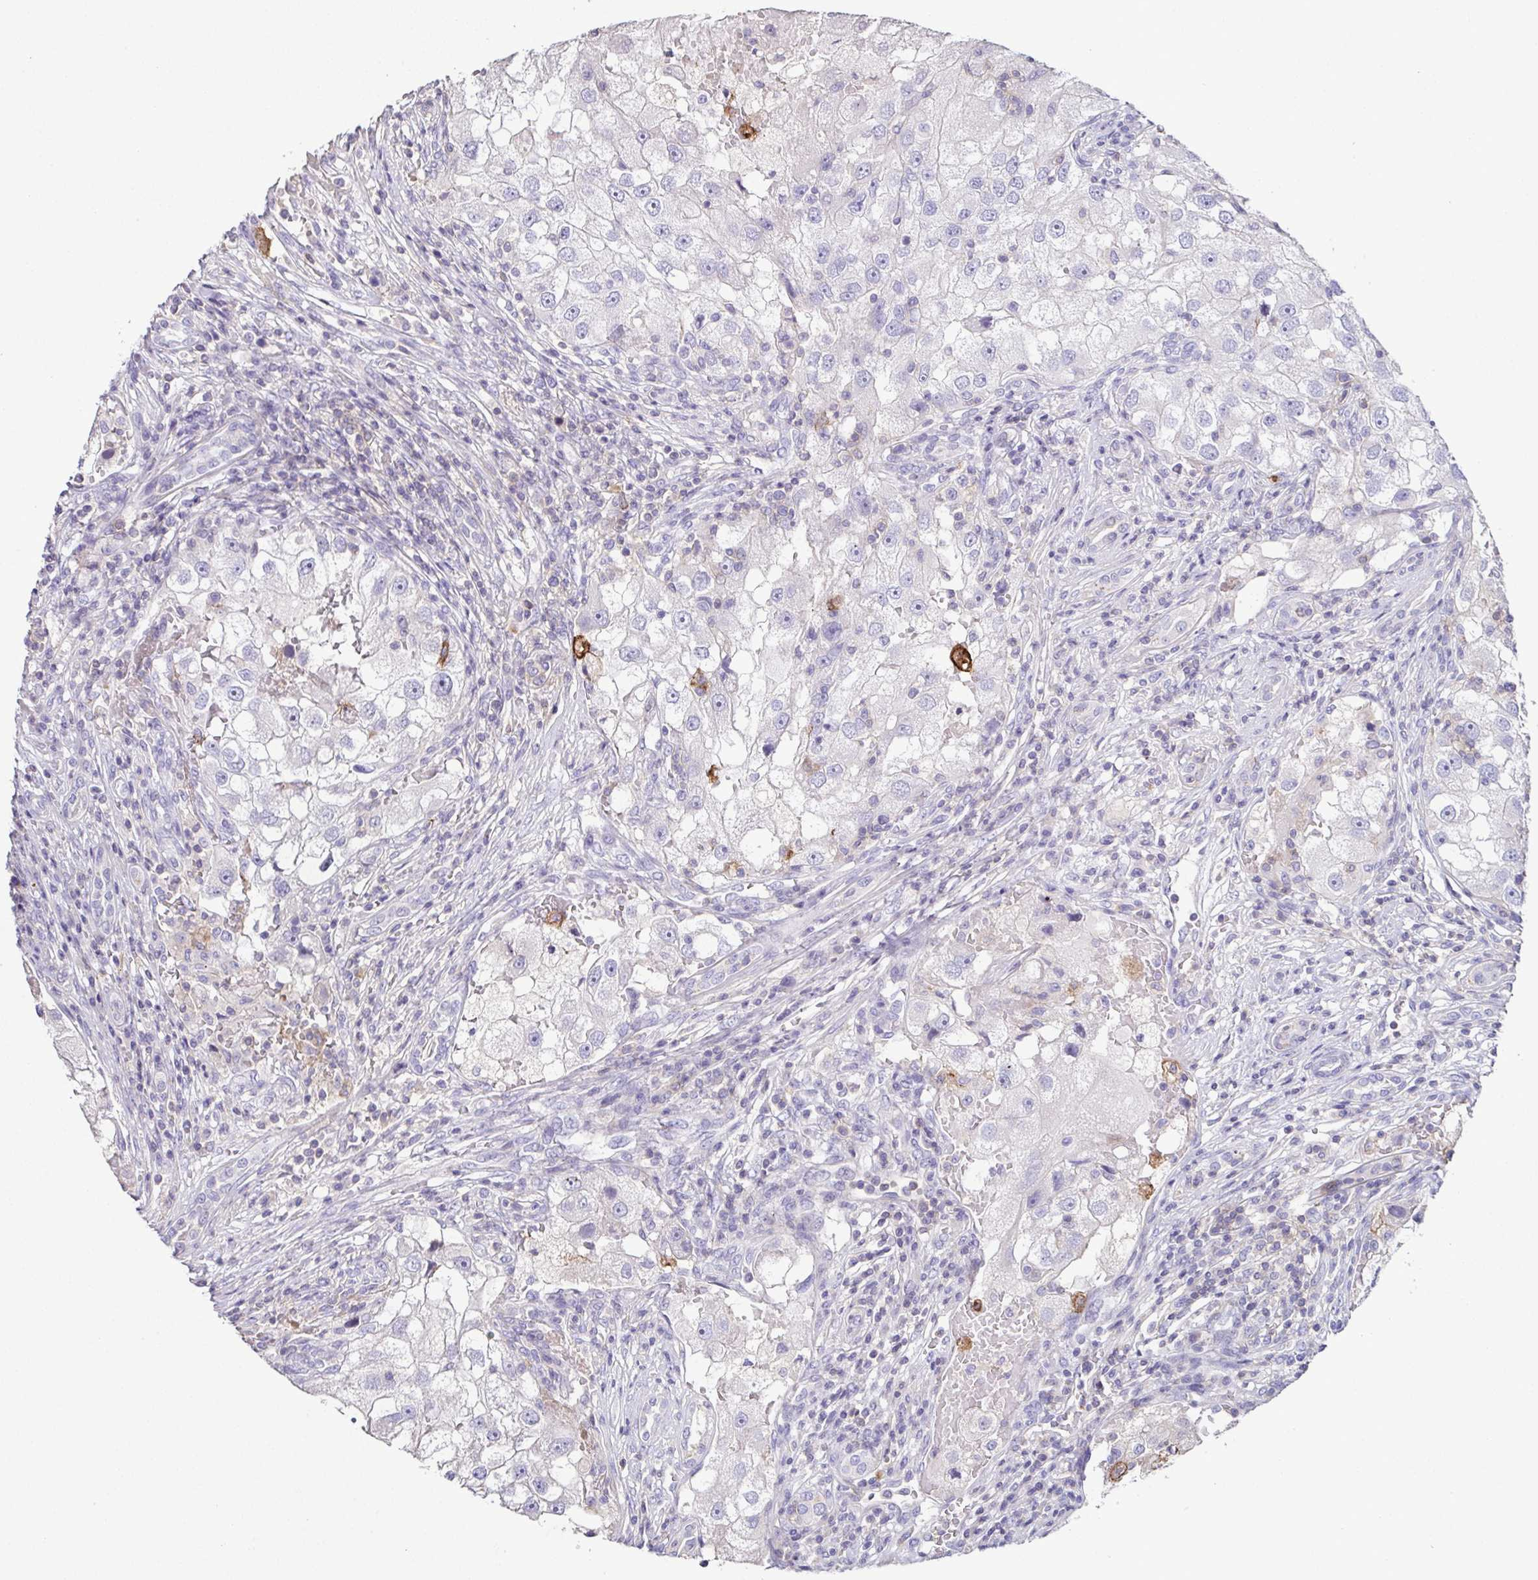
{"staining": {"intensity": "negative", "quantity": "none", "location": "none"}, "tissue": "renal cancer", "cell_type": "Tumor cells", "image_type": "cancer", "snomed": [{"axis": "morphology", "description": "Adenocarcinoma, NOS"}, {"axis": "topography", "description": "Kidney"}], "caption": "This is an immunohistochemistry photomicrograph of renal cancer. There is no staining in tumor cells.", "gene": "MARCO", "patient": {"sex": "male", "age": 63}}